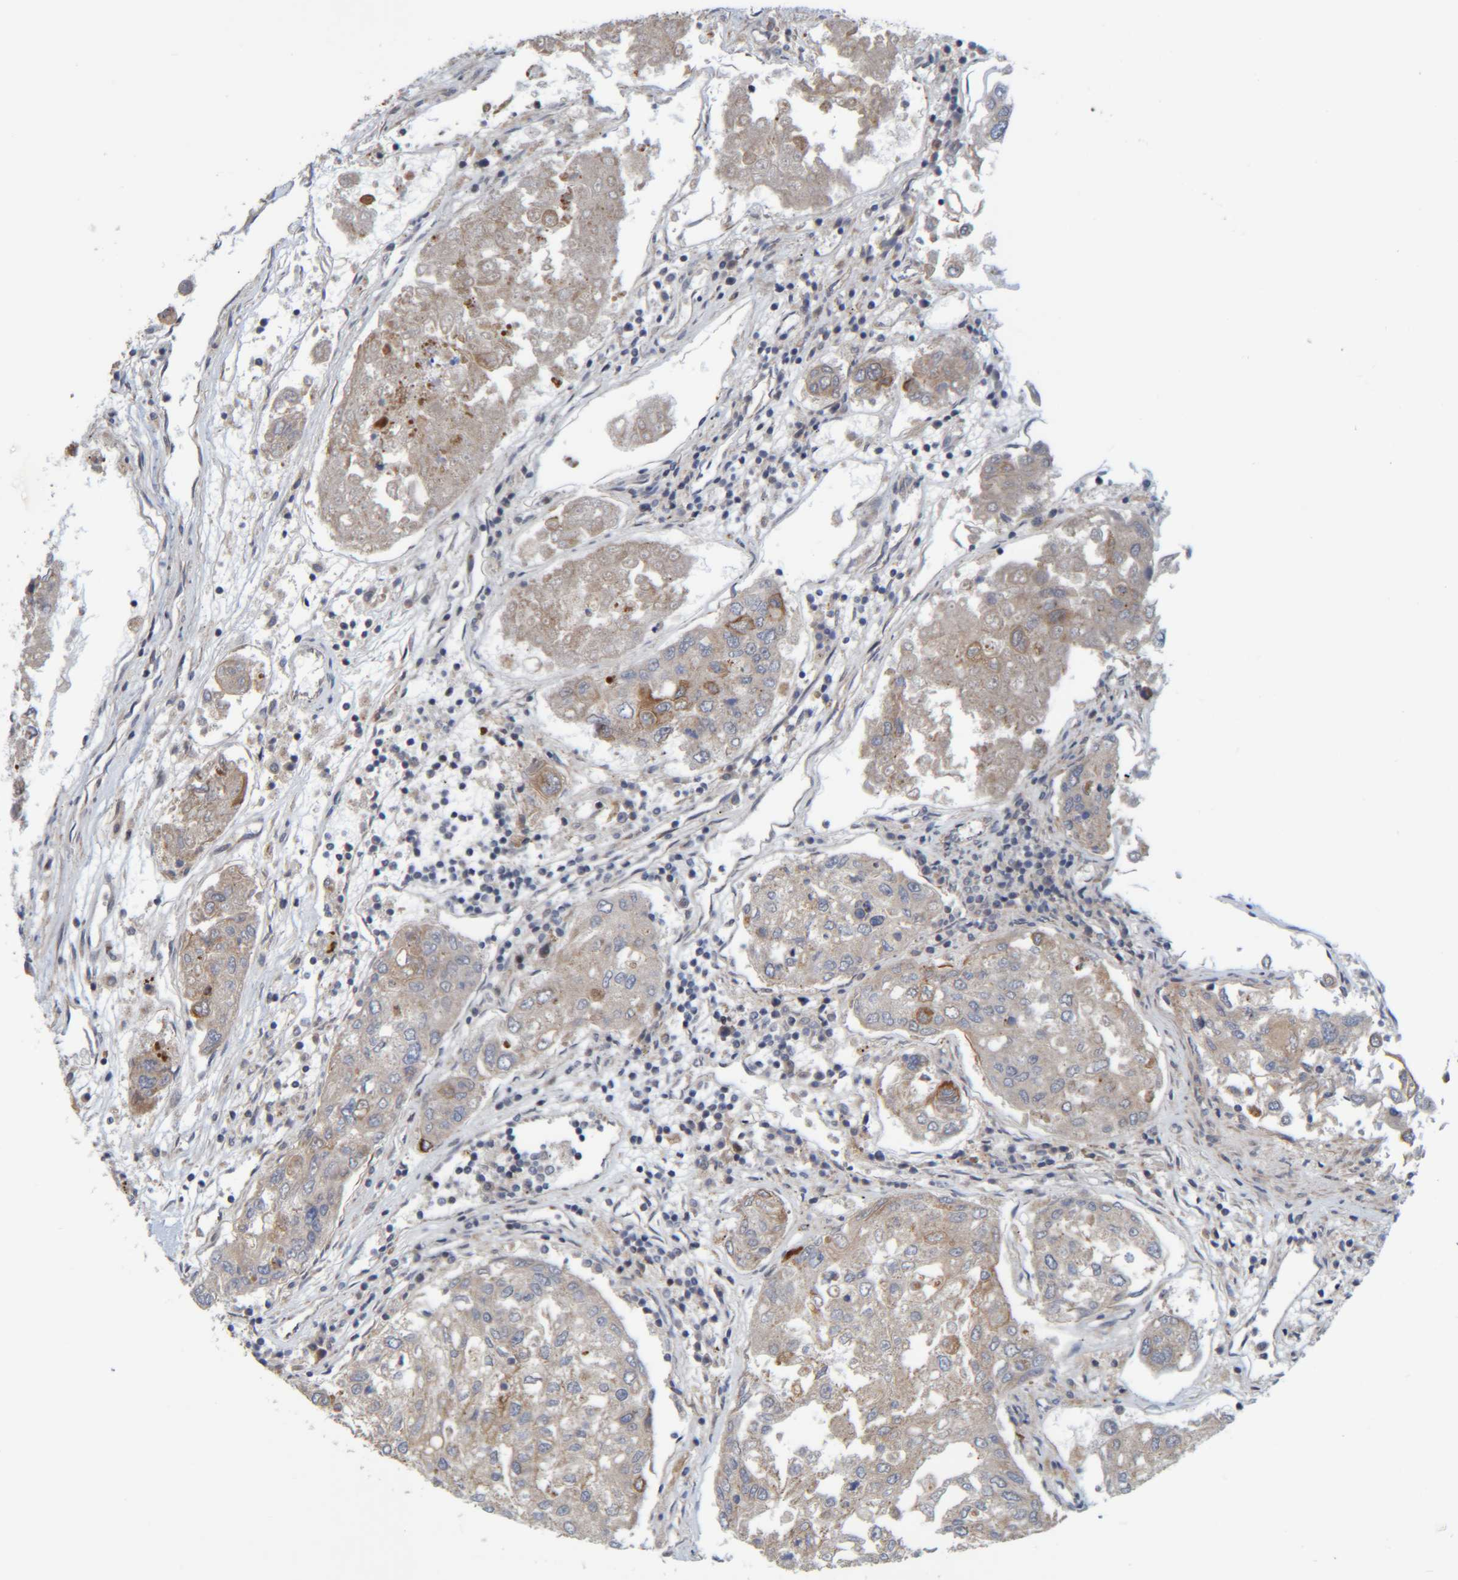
{"staining": {"intensity": "strong", "quantity": "<25%", "location": "cytoplasmic/membranous"}, "tissue": "urothelial cancer", "cell_type": "Tumor cells", "image_type": "cancer", "snomed": [{"axis": "morphology", "description": "Urothelial carcinoma, High grade"}, {"axis": "topography", "description": "Lymph node"}, {"axis": "topography", "description": "Urinary bladder"}], "caption": "This micrograph demonstrates urothelial cancer stained with immunohistochemistry to label a protein in brown. The cytoplasmic/membranous of tumor cells show strong positivity for the protein. Nuclei are counter-stained blue.", "gene": "CCDC57", "patient": {"sex": "male", "age": 51}}